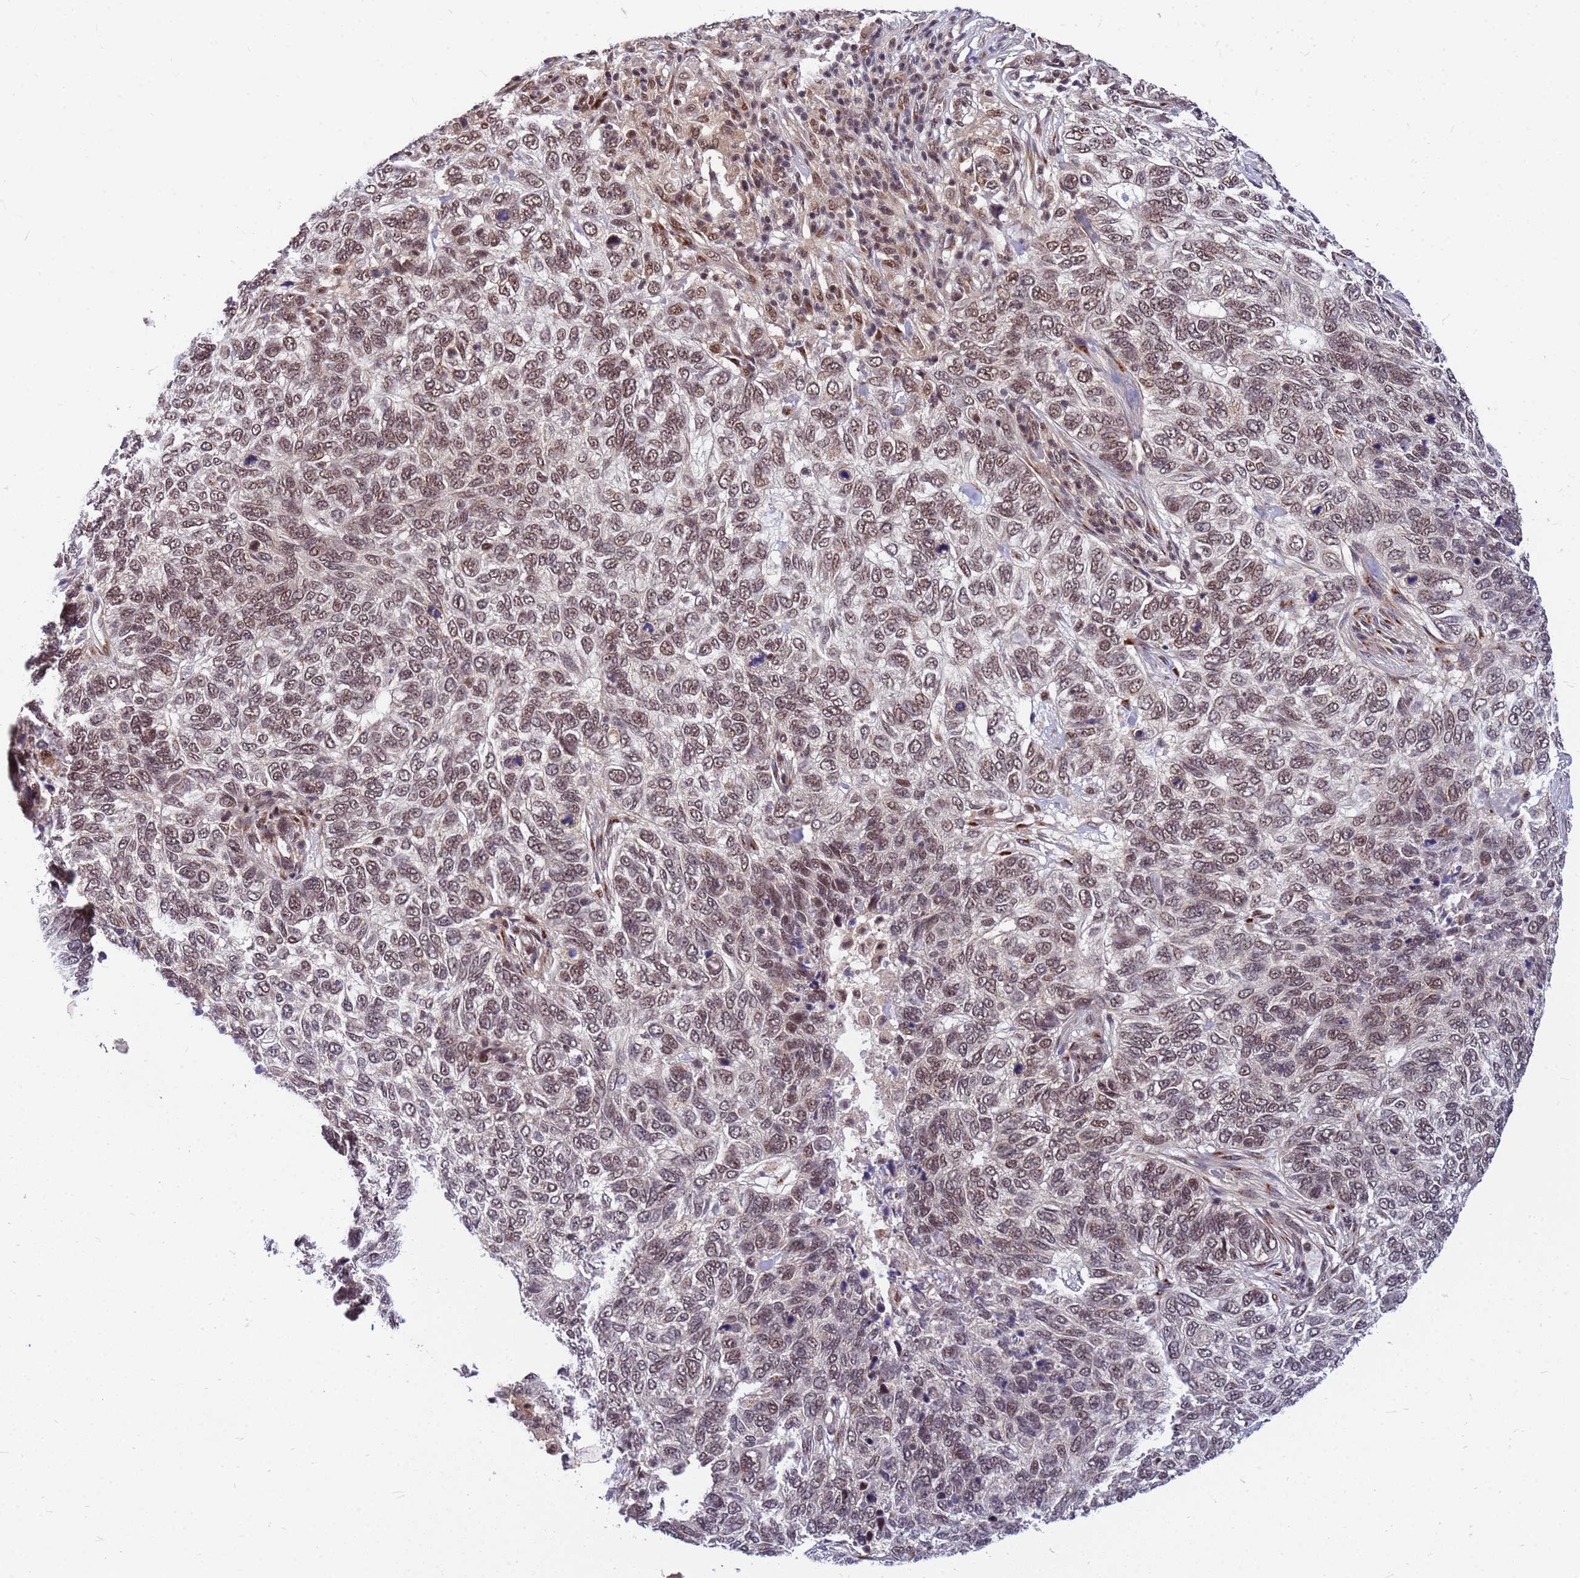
{"staining": {"intensity": "moderate", "quantity": "25%-75%", "location": "nuclear"}, "tissue": "skin cancer", "cell_type": "Tumor cells", "image_type": "cancer", "snomed": [{"axis": "morphology", "description": "Basal cell carcinoma"}, {"axis": "topography", "description": "Skin"}], "caption": "Immunohistochemistry (IHC) micrograph of human skin cancer stained for a protein (brown), which reveals medium levels of moderate nuclear staining in about 25%-75% of tumor cells.", "gene": "NCBP2", "patient": {"sex": "female", "age": 65}}